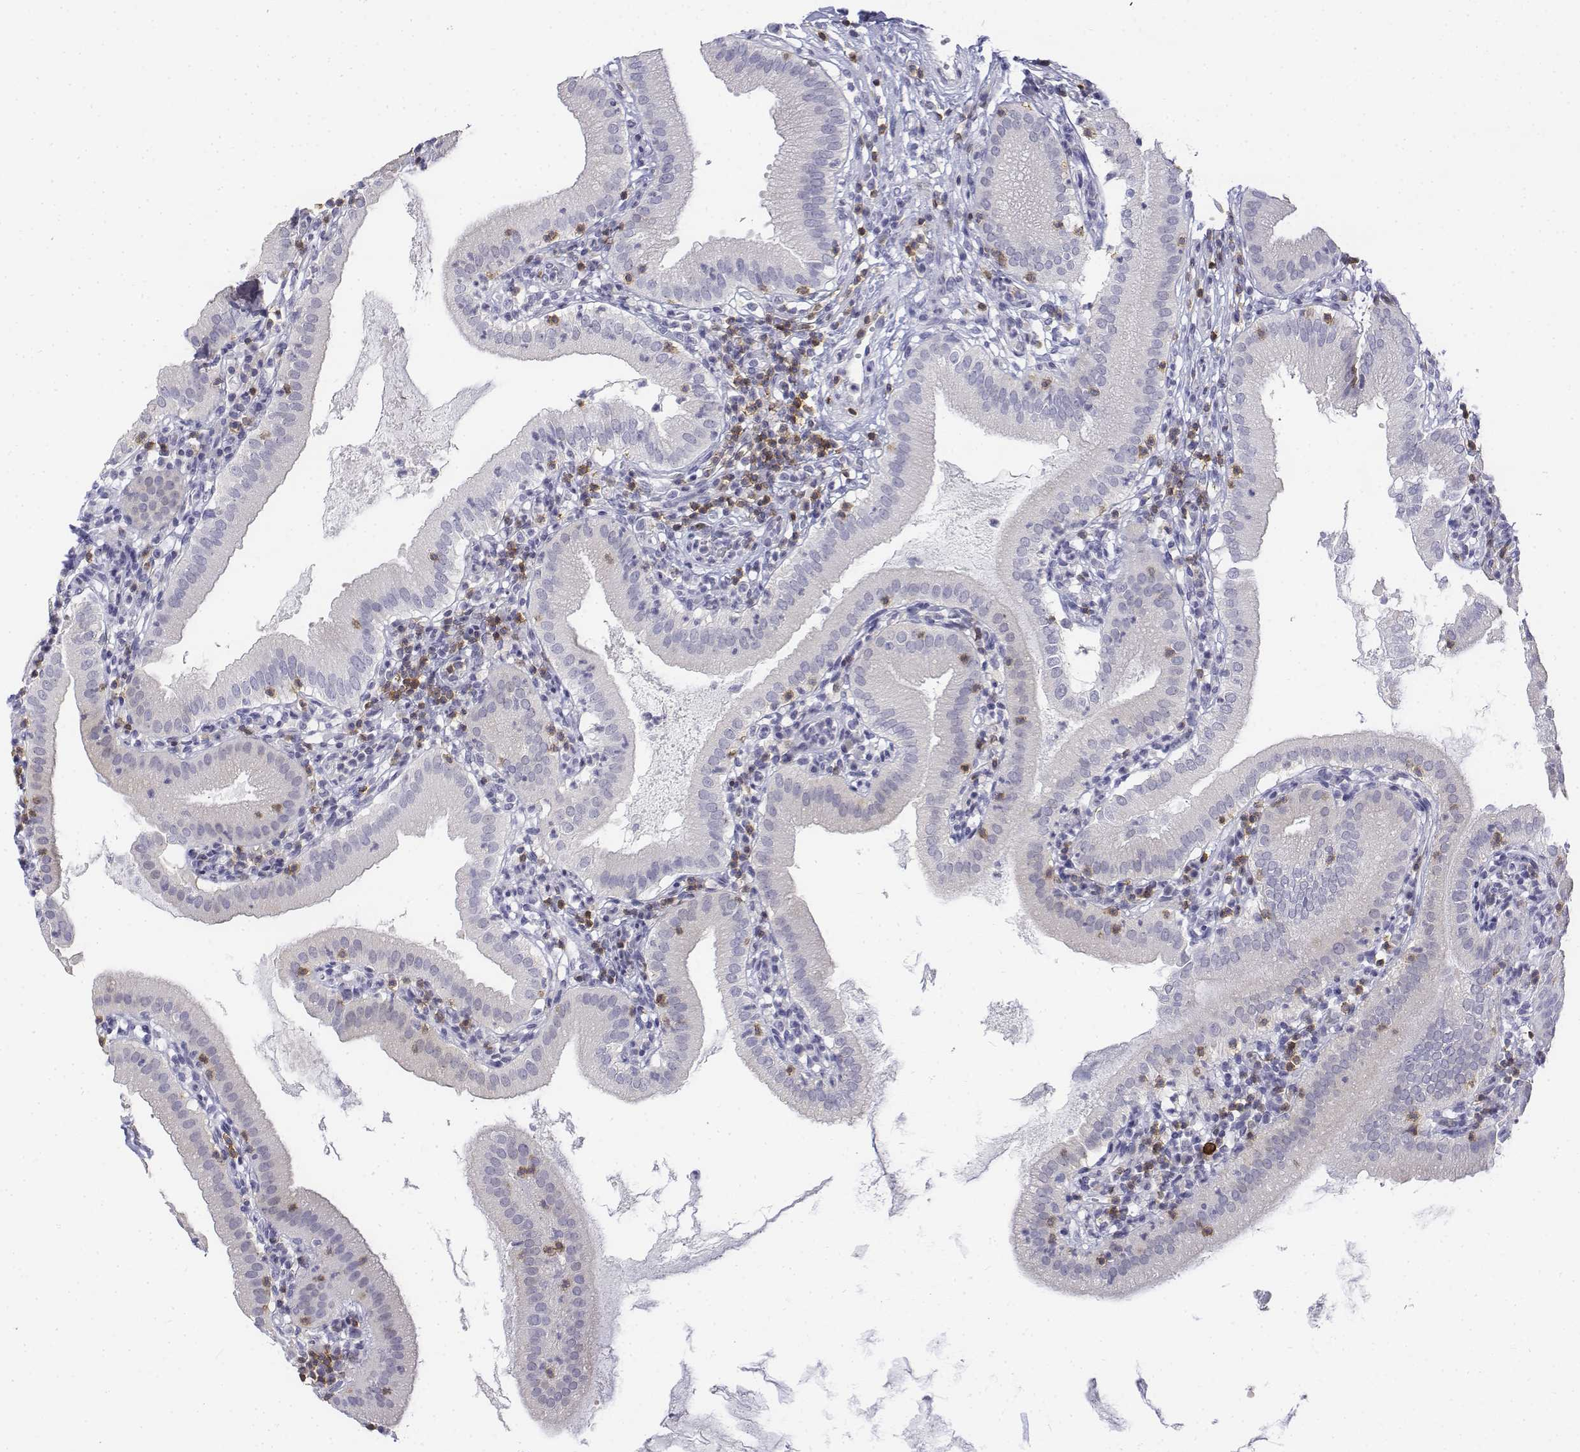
{"staining": {"intensity": "negative", "quantity": "none", "location": "none"}, "tissue": "gallbladder", "cell_type": "Glandular cells", "image_type": "normal", "snomed": [{"axis": "morphology", "description": "Normal tissue, NOS"}, {"axis": "topography", "description": "Gallbladder"}], "caption": "DAB (3,3'-diaminobenzidine) immunohistochemical staining of benign gallbladder shows no significant expression in glandular cells.", "gene": "CD3E", "patient": {"sex": "female", "age": 65}}